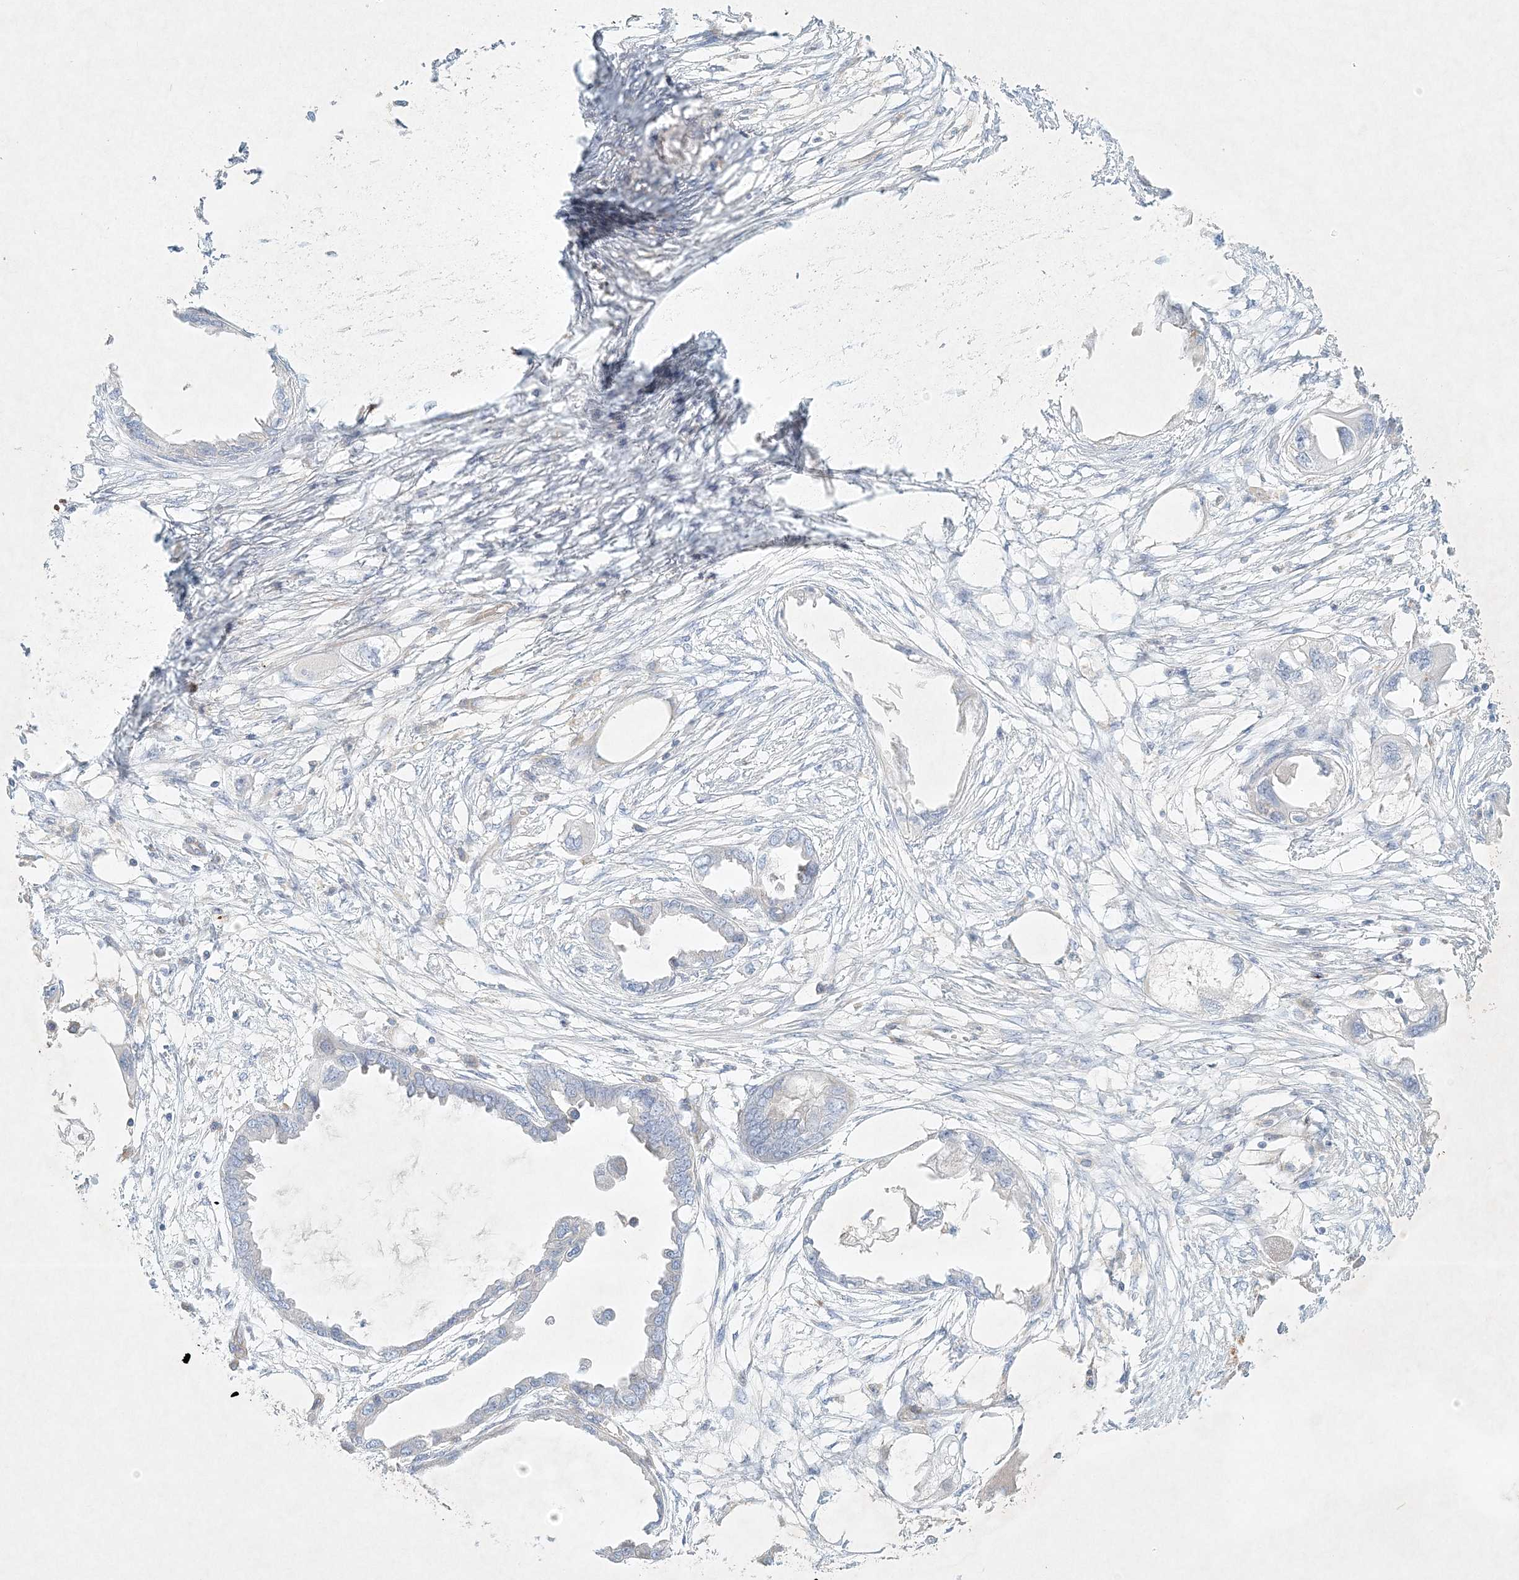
{"staining": {"intensity": "negative", "quantity": "none", "location": "none"}, "tissue": "endometrial cancer", "cell_type": "Tumor cells", "image_type": "cancer", "snomed": [{"axis": "morphology", "description": "Adenocarcinoma, NOS"}, {"axis": "morphology", "description": "Adenocarcinoma, metastatic, NOS"}, {"axis": "topography", "description": "Adipose tissue"}, {"axis": "topography", "description": "Endometrium"}], "caption": "This is an IHC photomicrograph of metastatic adenocarcinoma (endometrial). There is no positivity in tumor cells.", "gene": "STK11IP", "patient": {"sex": "female", "age": 67}}